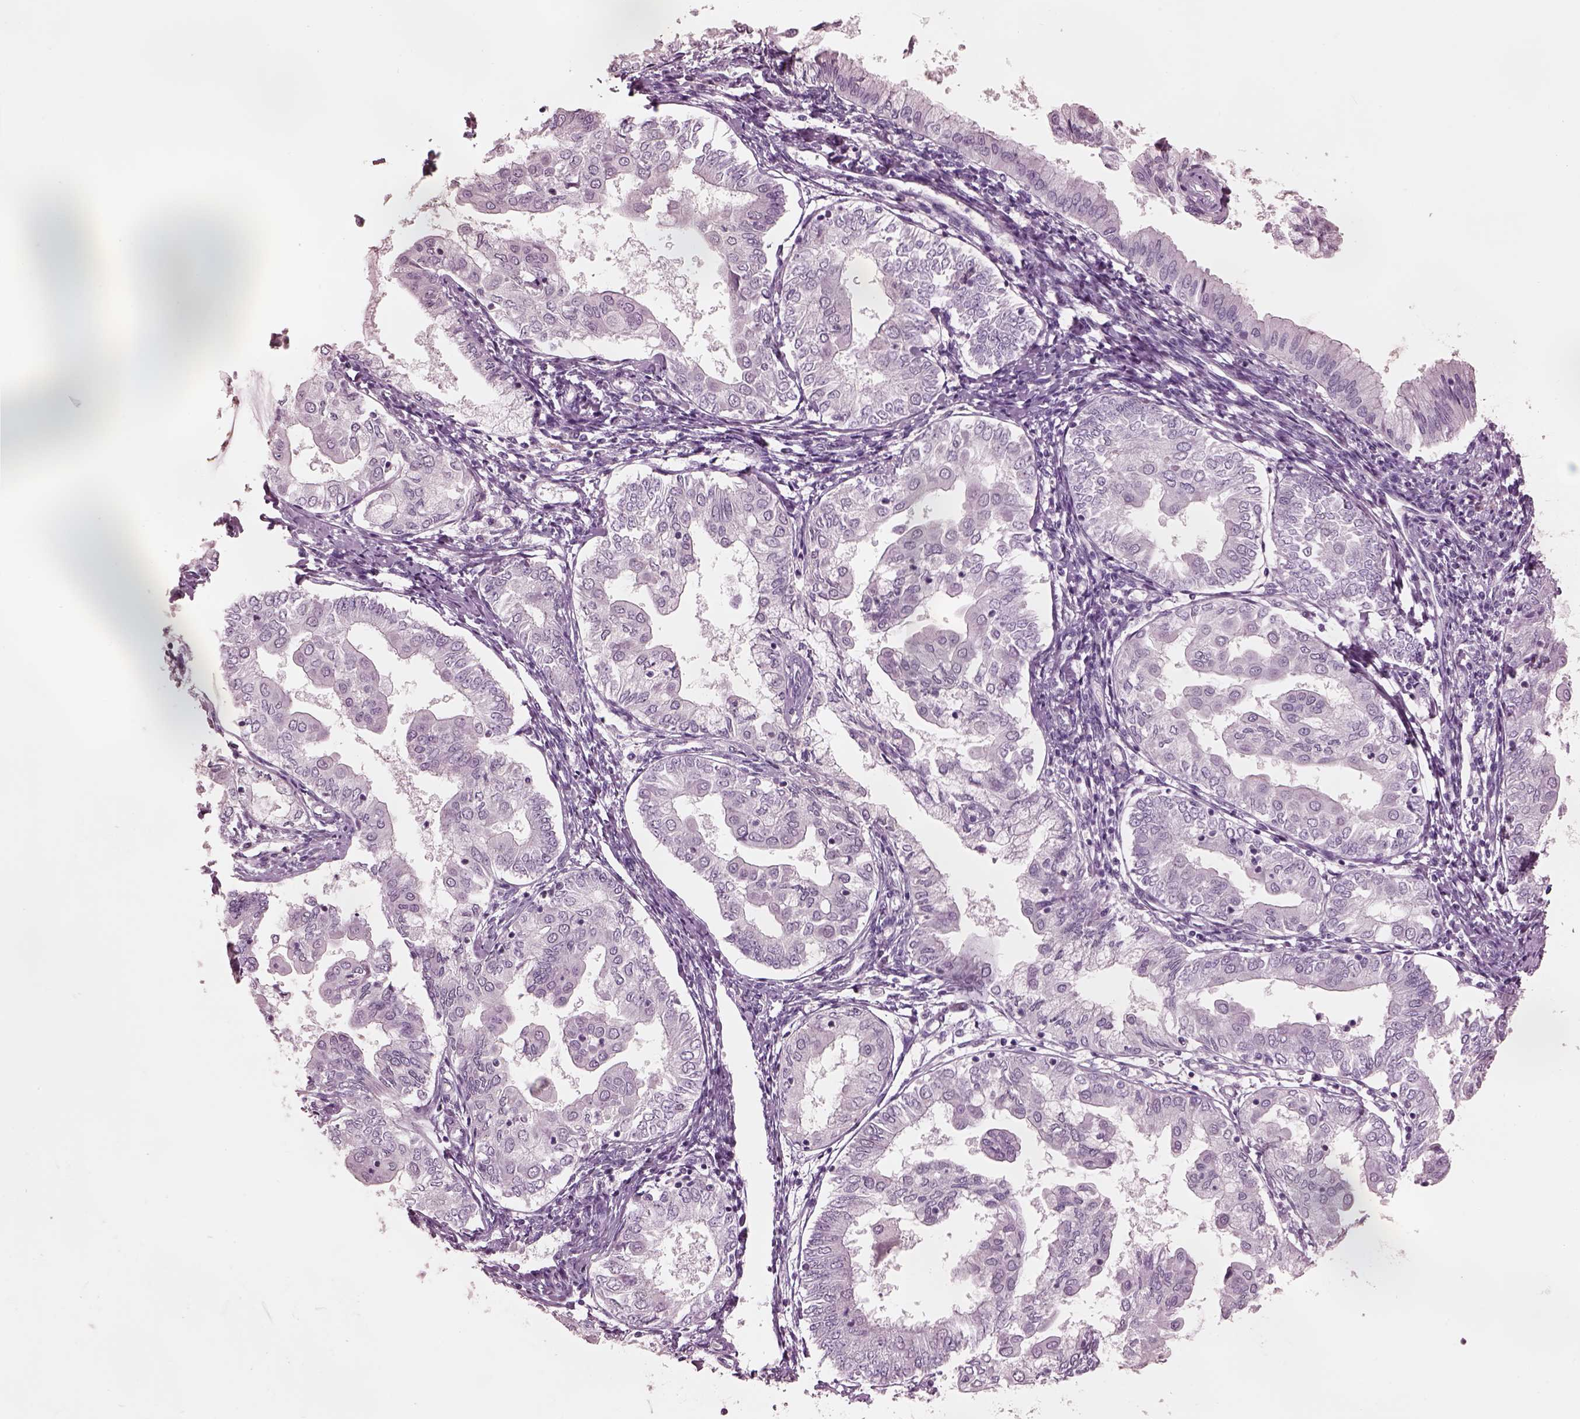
{"staining": {"intensity": "negative", "quantity": "none", "location": "none"}, "tissue": "endometrial cancer", "cell_type": "Tumor cells", "image_type": "cancer", "snomed": [{"axis": "morphology", "description": "Adenocarcinoma, NOS"}, {"axis": "topography", "description": "Endometrium"}], "caption": "This is an immunohistochemistry histopathology image of endometrial adenocarcinoma. There is no staining in tumor cells.", "gene": "GARIN4", "patient": {"sex": "female", "age": 68}}